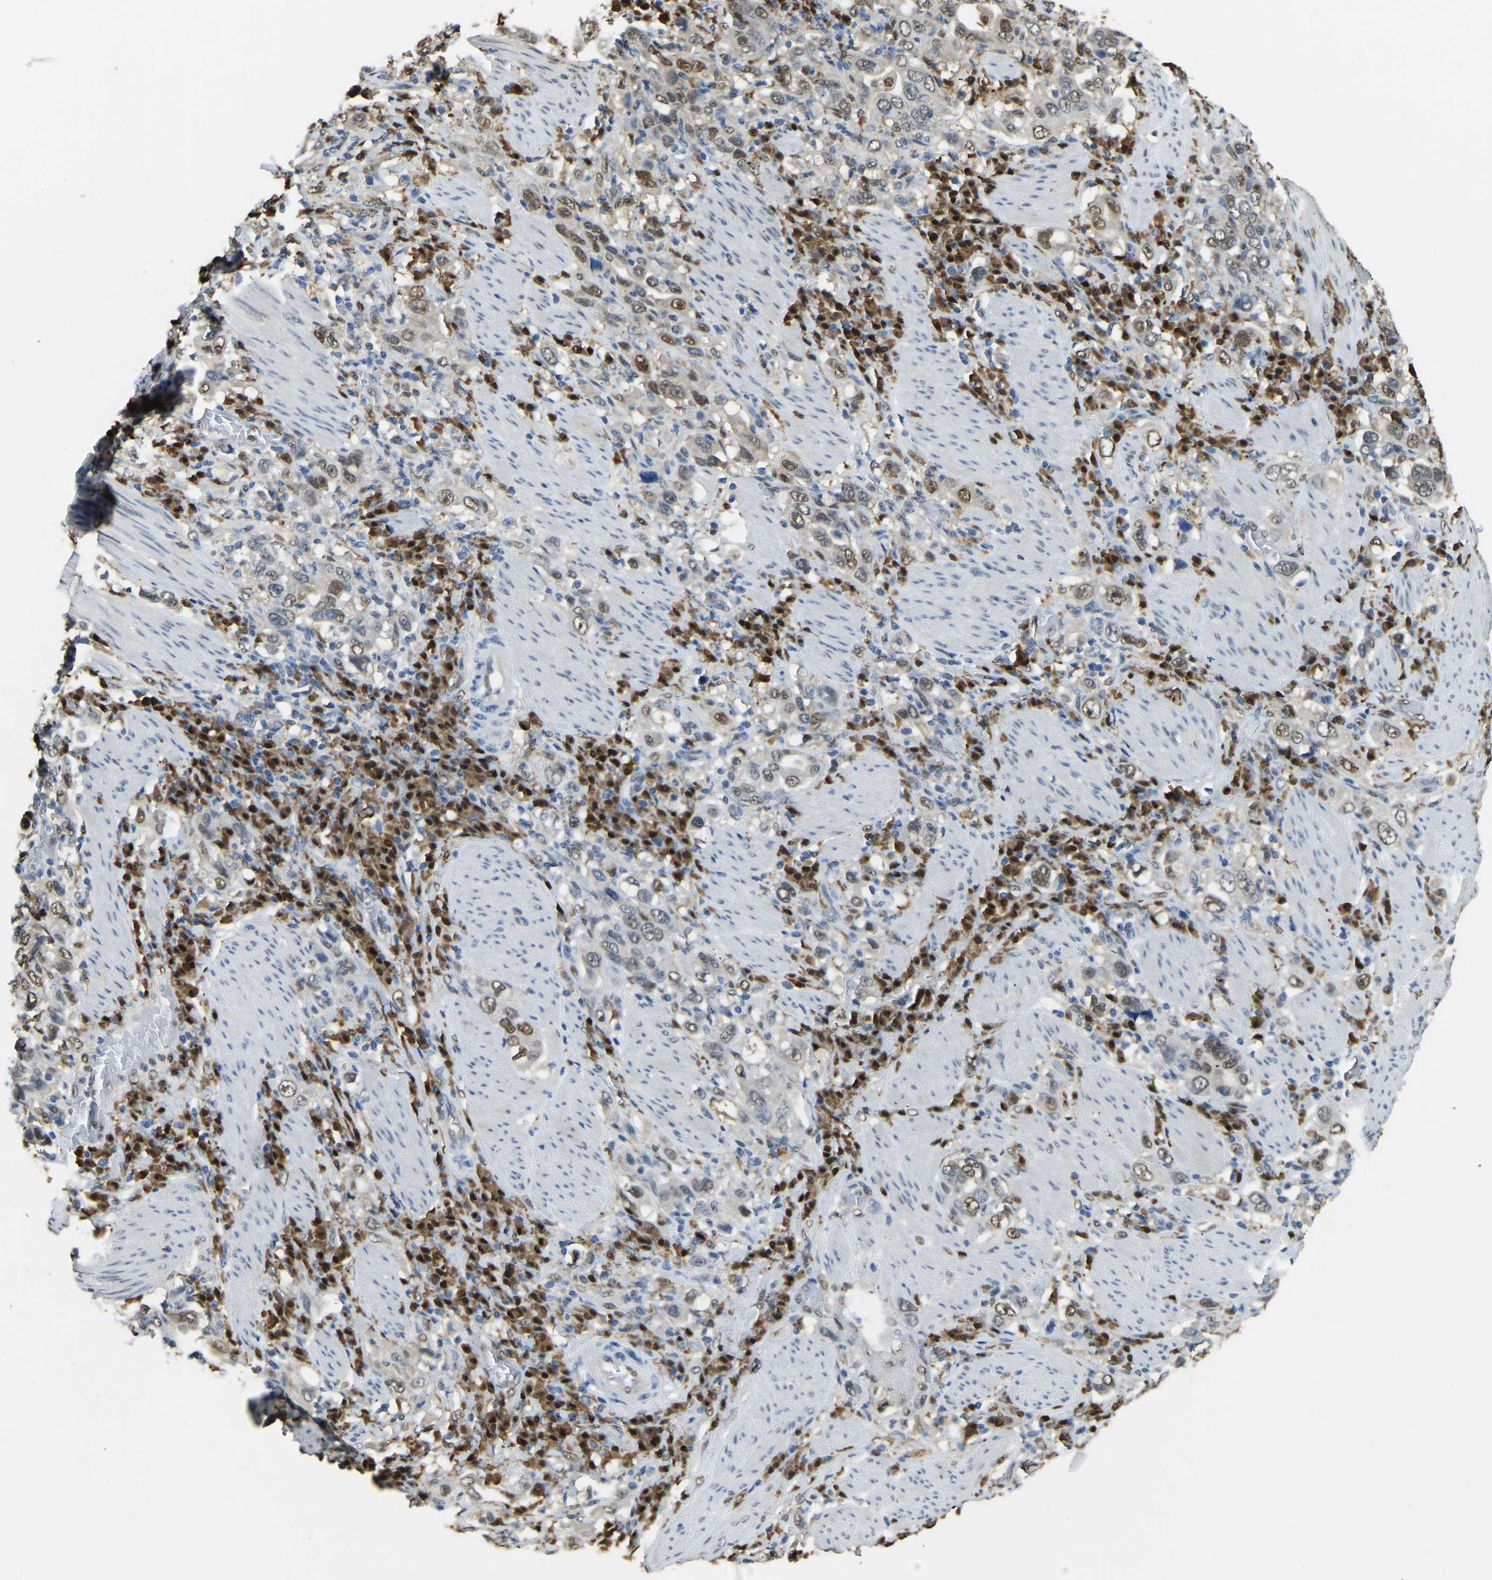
{"staining": {"intensity": "moderate", "quantity": "25%-75%", "location": "nuclear"}, "tissue": "stomach cancer", "cell_type": "Tumor cells", "image_type": "cancer", "snomed": [{"axis": "morphology", "description": "Adenocarcinoma, NOS"}, {"axis": "topography", "description": "Stomach, upper"}], "caption": "Brown immunohistochemical staining in stomach adenocarcinoma reveals moderate nuclear positivity in approximately 25%-75% of tumor cells.", "gene": "NANS", "patient": {"sex": "male", "age": 62}}